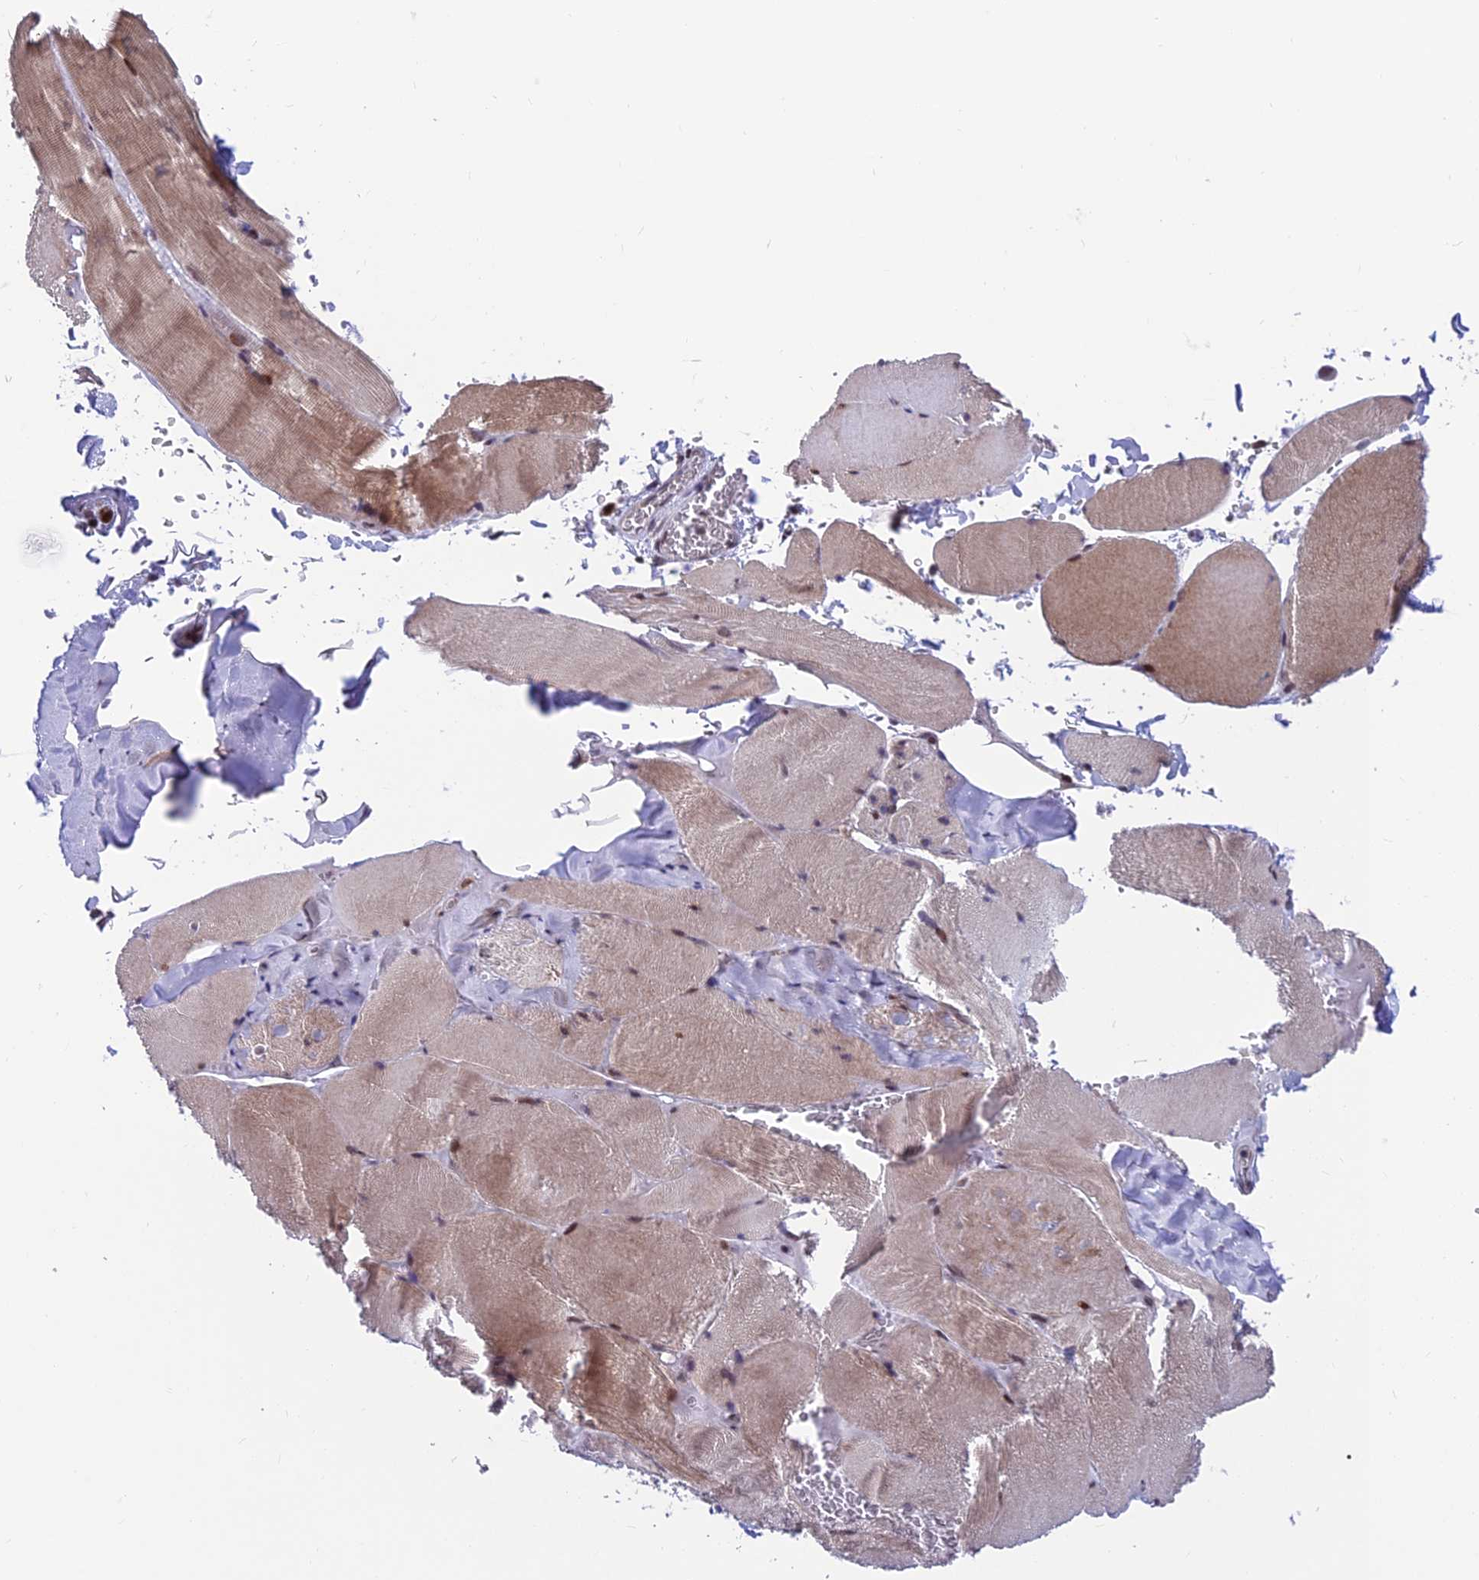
{"staining": {"intensity": "moderate", "quantity": "25%-75%", "location": "cytoplasmic/membranous,nuclear"}, "tissue": "skeletal muscle", "cell_type": "Myocytes", "image_type": "normal", "snomed": [{"axis": "morphology", "description": "Normal tissue, NOS"}, {"axis": "topography", "description": "Skeletal muscle"}, {"axis": "topography", "description": "Head-Neck"}], "caption": "Skeletal muscle stained with immunohistochemistry displays moderate cytoplasmic/membranous,nuclear positivity in approximately 25%-75% of myocytes.", "gene": "KIAA1191", "patient": {"sex": "male", "age": 66}}